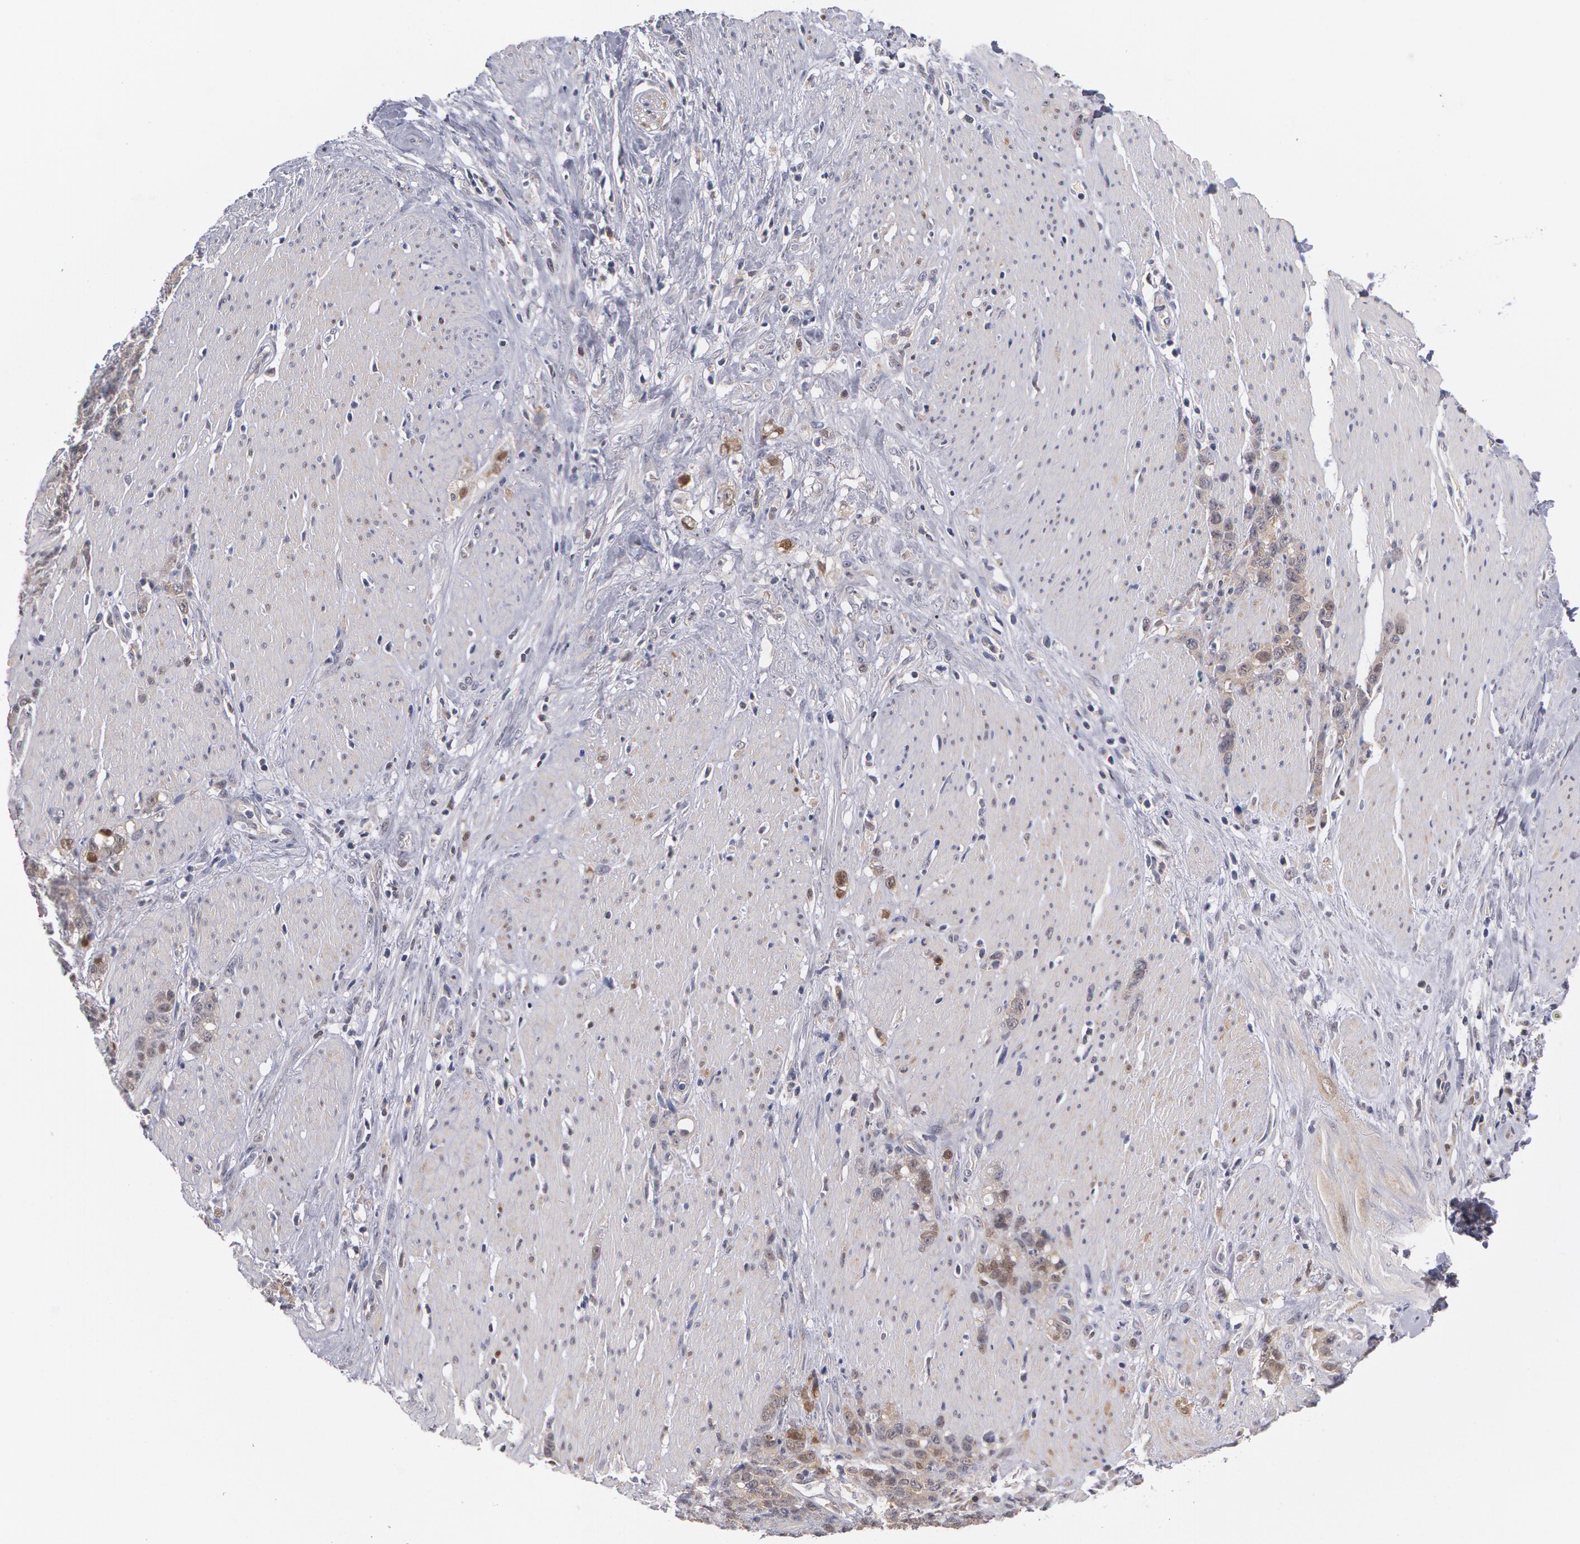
{"staining": {"intensity": "moderate", "quantity": "25%-75%", "location": "cytoplasmic/membranous,nuclear"}, "tissue": "stomach cancer", "cell_type": "Tumor cells", "image_type": "cancer", "snomed": [{"axis": "morphology", "description": "Adenocarcinoma, NOS"}, {"axis": "topography", "description": "Stomach, lower"}], "caption": "Approximately 25%-75% of tumor cells in human stomach cancer reveal moderate cytoplasmic/membranous and nuclear protein positivity as visualized by brown immunohistochemical staining.", "gene": "TXNRD1", "patient": {"sex": "male", "age": 88}}